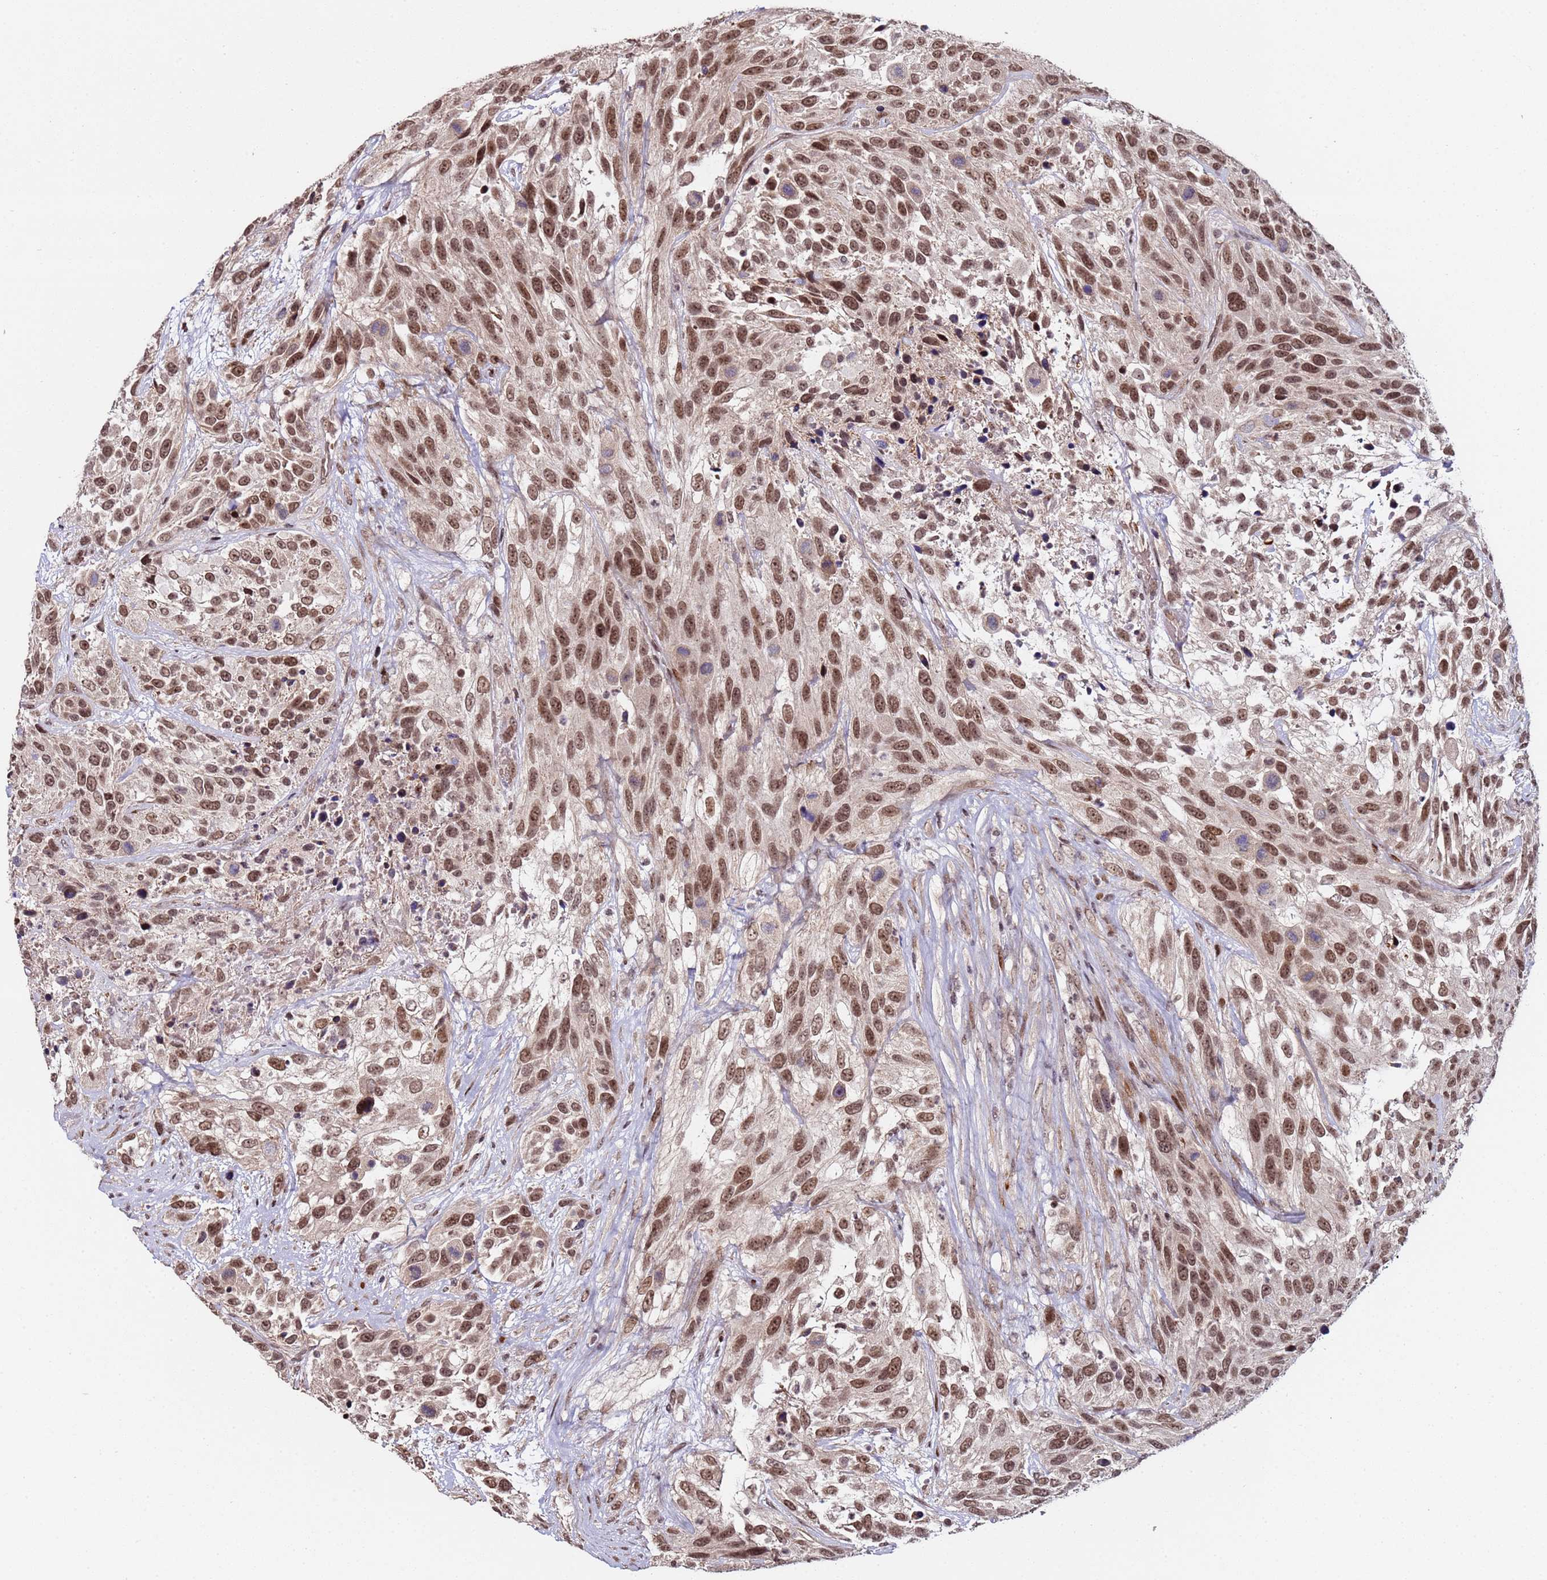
{"staining": {"intensity": "moderate", "quantity": ">75%", "location": "nuclear"}, "tissue": "urothelial cancer", "cell_type": "Tumor cells", "image_type": "cancer", "snomed": [{"axis": "morphology", "description": "Urothelial carcinoma, High grade"}, {"axis": "topography", "description": "Urinary bladder"}], "caption": "IHC histopathology image of neoplastic tissue: urothelial cancer stained using immunohistochemistry reveals medium levels of moderate protein expression localized specifically in the nuclear of tumor cells, appearing as a nuclear brown color.", "gene": "PPM1H", "patient": {"sex": "female", "age": 70}}